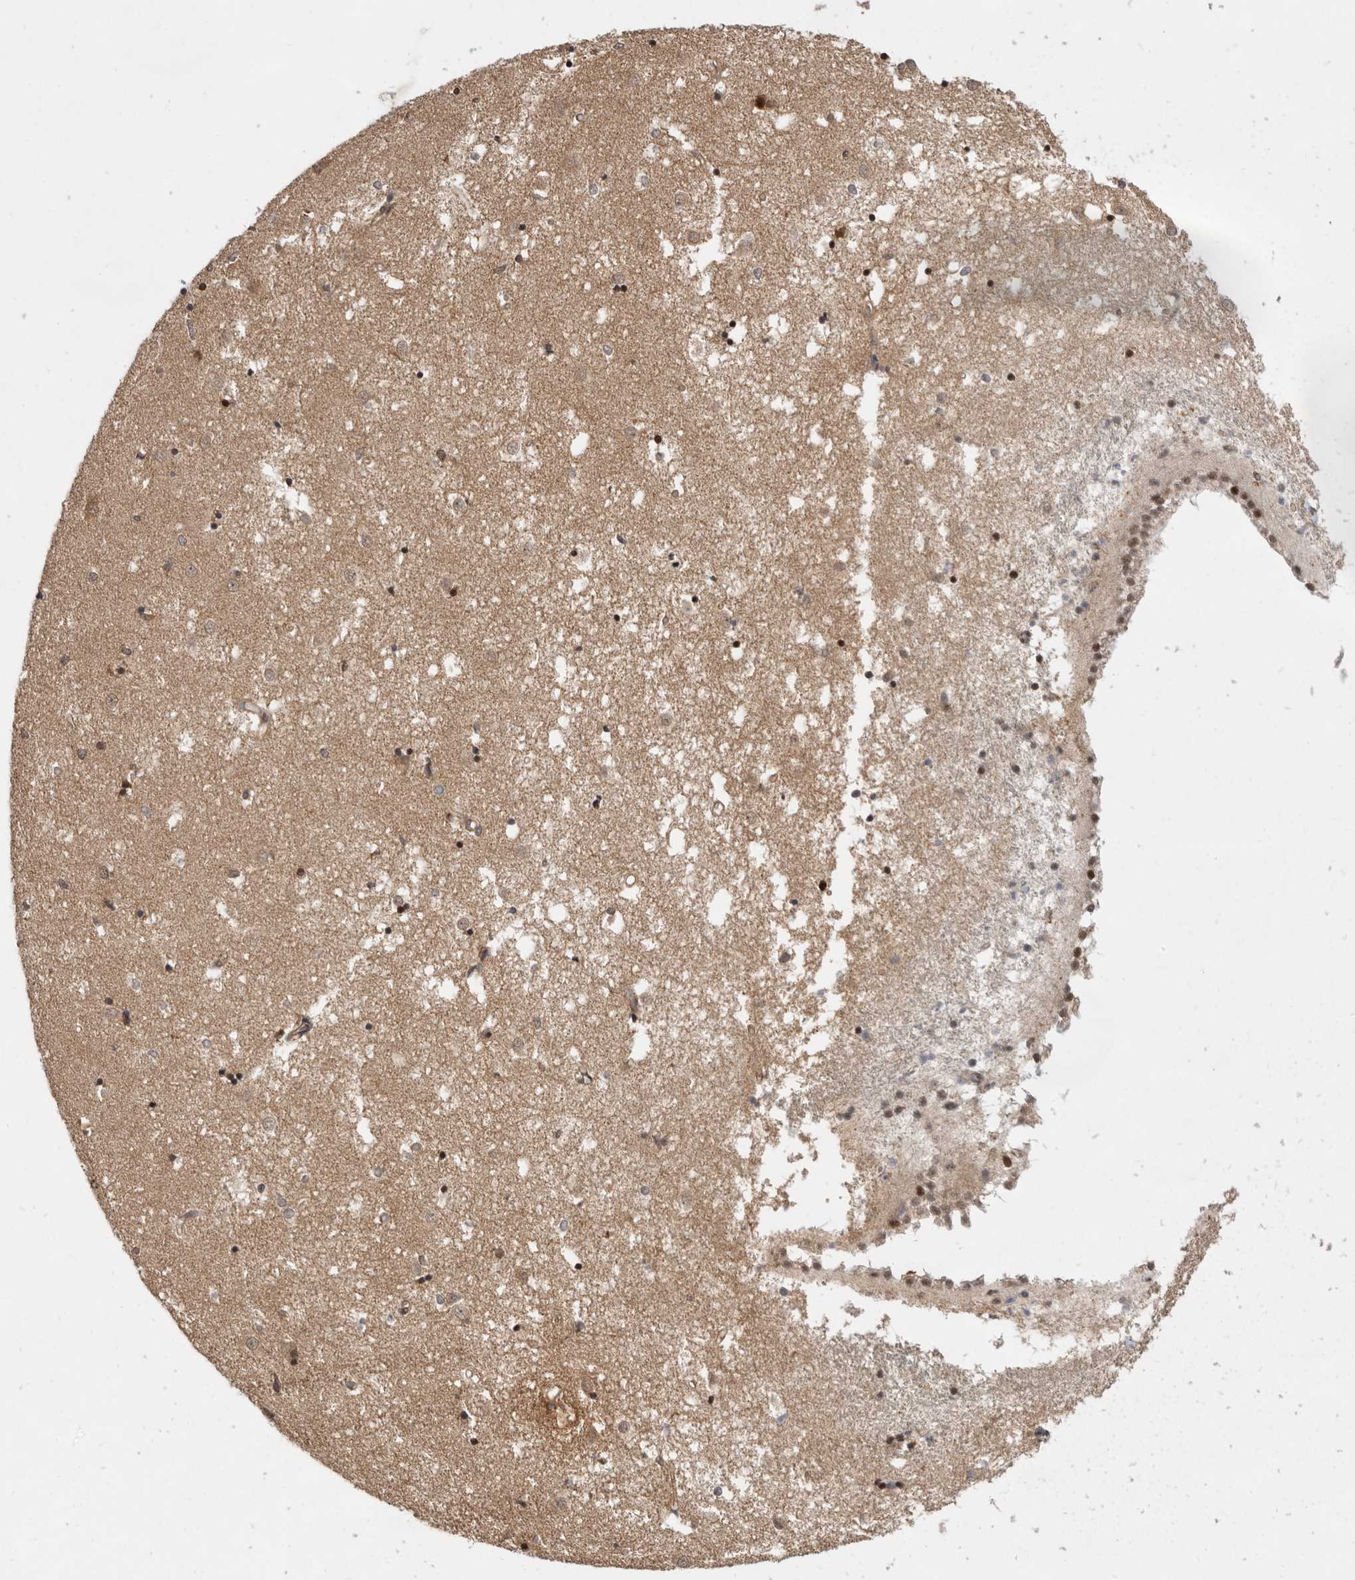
{"staining": {"intensity": "moderate", "quantity": ">75%", "location": "nuclear"}, "tissue": "caudate", "cell_type": "Glial cells", "image_type": "normal", "snomed": [{"axis": "morphology", "description": "Normal tissue, NOS"}, {"axis": "topography", "description": "Lateral ventricle wall"}], "caption": "The image reveals immunohistochemical staining of benign caudate. There is moderate nuclear expression is present in approximately >75% of glial cells. (DAB = brown stain, brightfield microscopy at high magnification).", "gene": "ADPRS", "patient": {"sex": "male", "age": 45}}